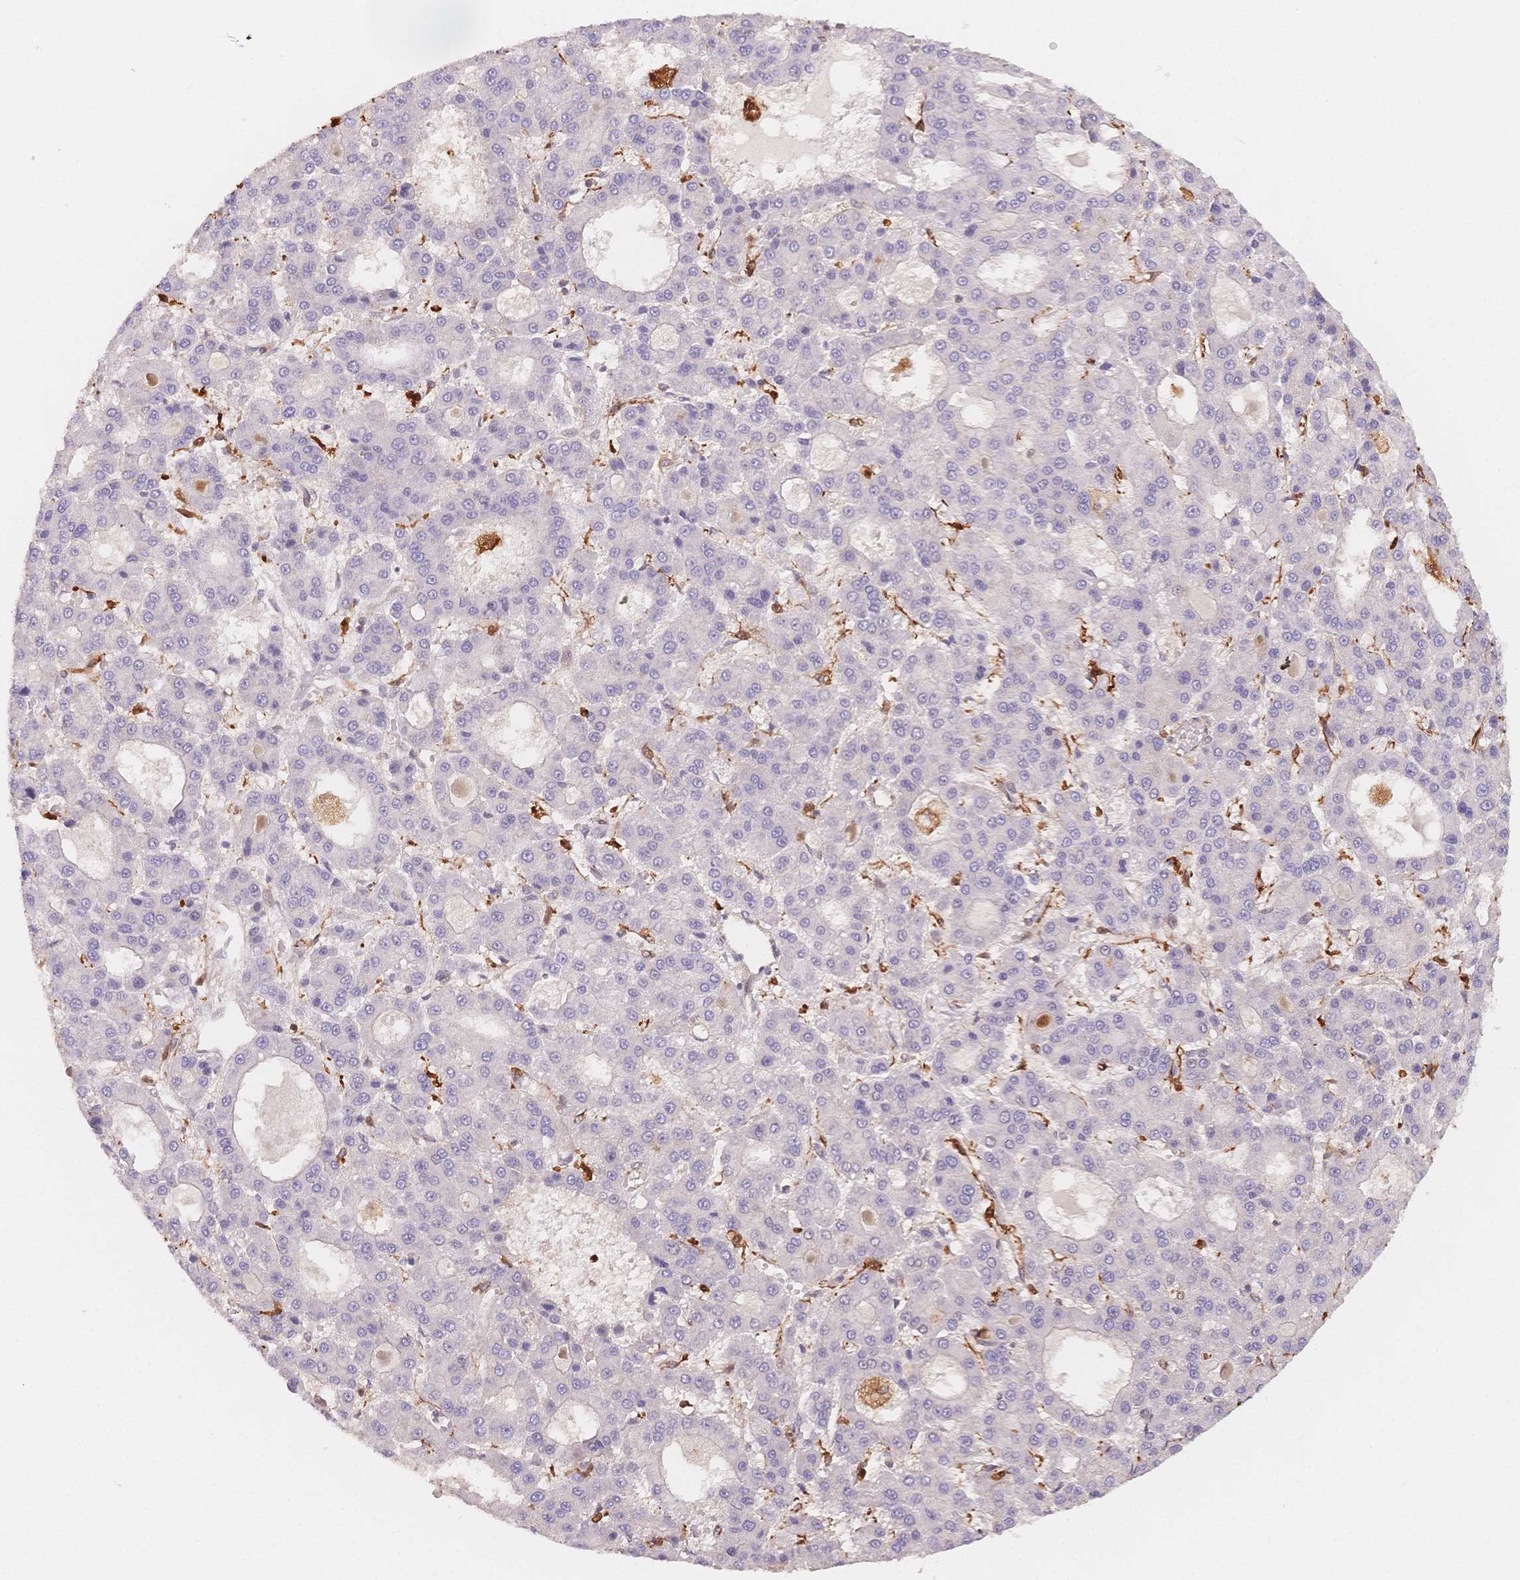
{"staining": {"intensity": "negative", "quantity": "none", "location": "none"}, "tissue": "liver cancer", "cell_type": "Tumor cells", "image_type": "cancer", "snomed": [{"axis": "morphology", "description": "Carcinoma, Hepatocellular, NOS"}, {"axis": "topography", "description": "Liver"}], "caption": "Tumor cells are negative for brown protein staining in hepatocellular carcinoma (liver).", "gene": "C12orf75", "patient": {"sex": "male", "age": 70}}